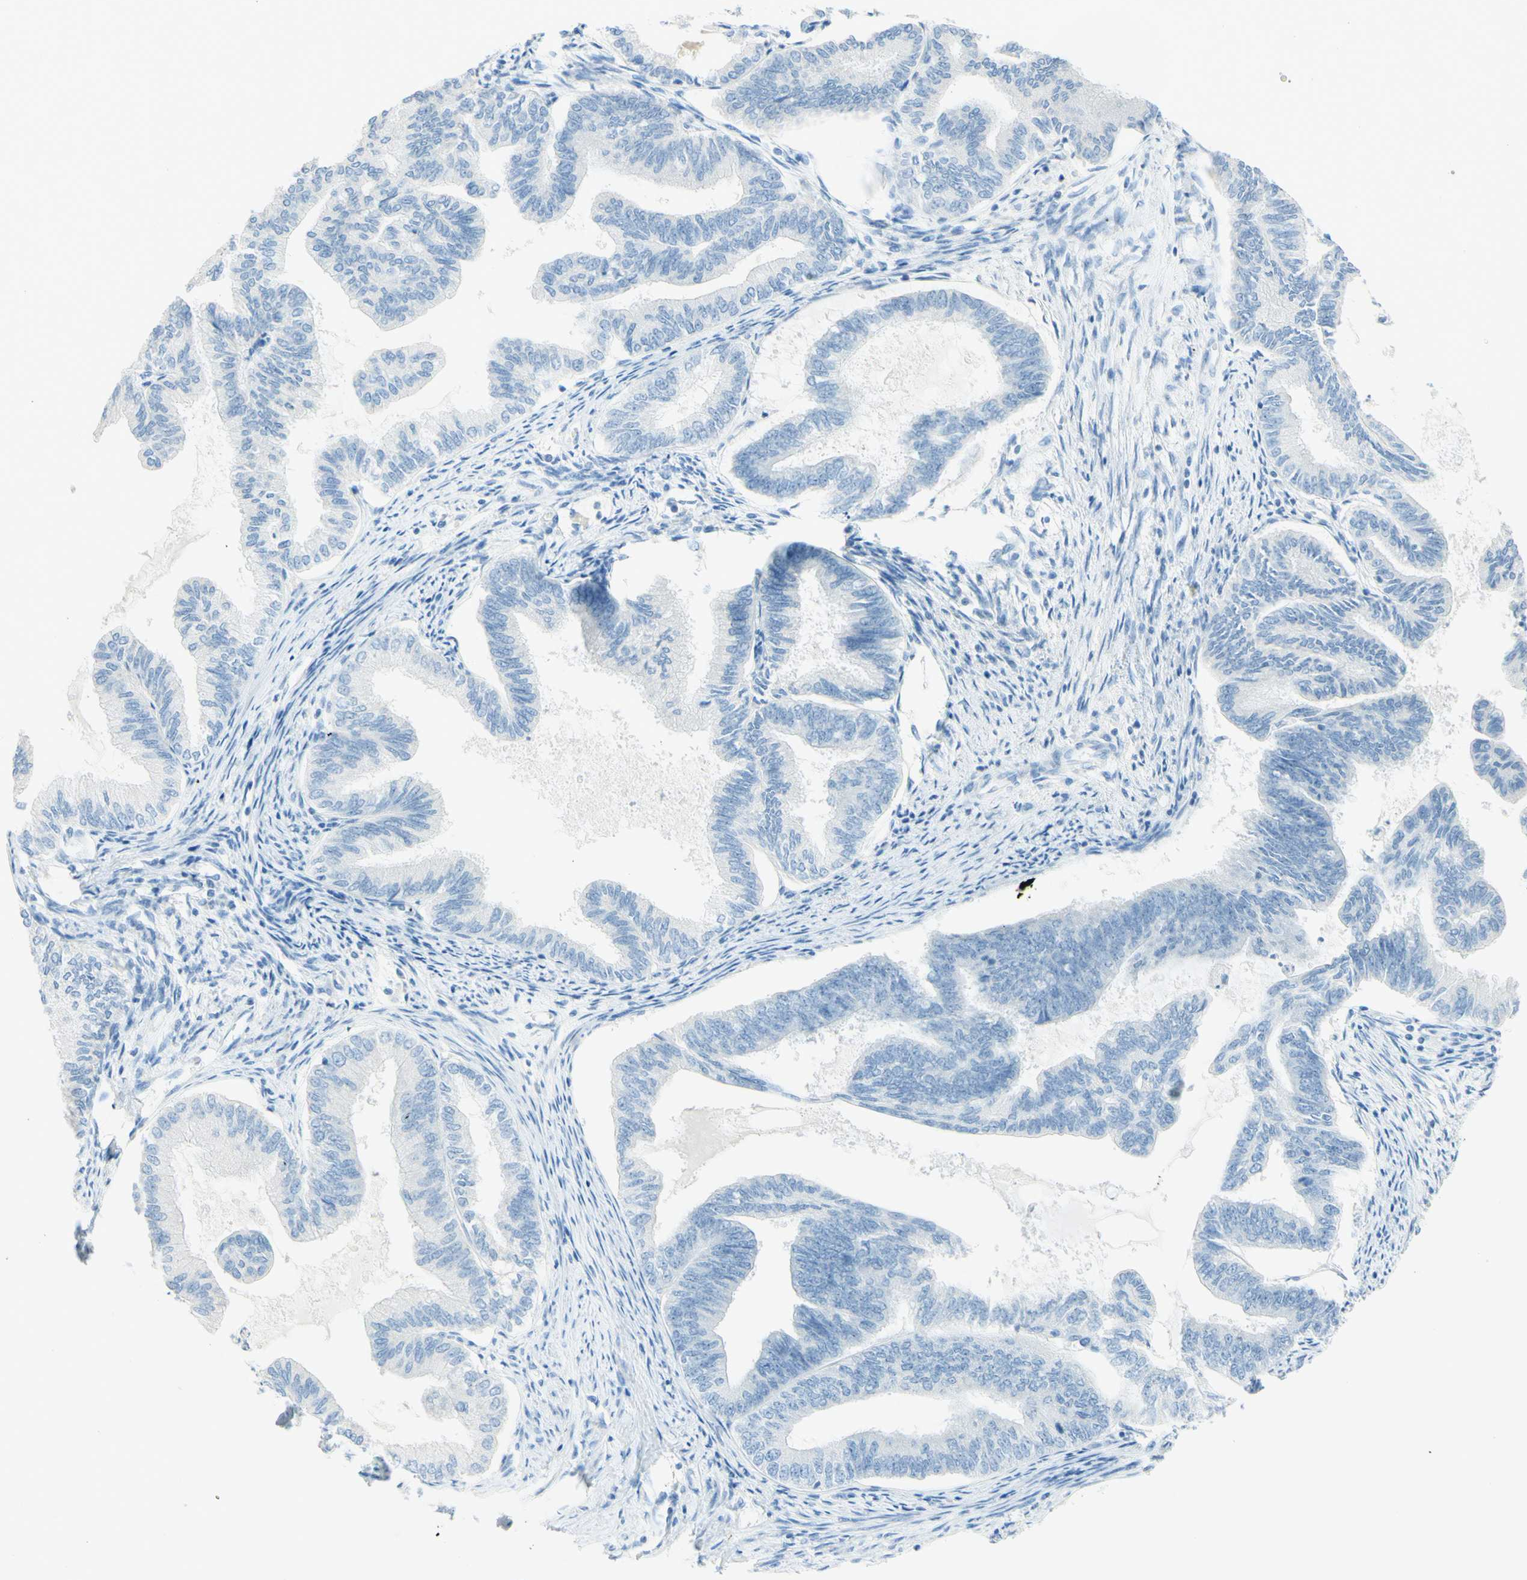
{"staining": {"intensity": "negative", "quantity": "none", "location": "none"}, "tissue": "endometrial cancer", "cell_type": "Tumor cells", "image_type": "cancer", "snomed": [{"axis": "morphology", "description": "Adenocarcinoma, NOS"}, {"axis": "topography", "description": "Endometrium"}], "caption": "Immunohistochemistry (IHC) image of neoplastic tissue: endometrial cancer (adenocarcinoma) stained with DAB reveals no significant protein staining in tumor cells.", "gene": "FMR1NB", "patient": {"sex": "female", "age": 86}}